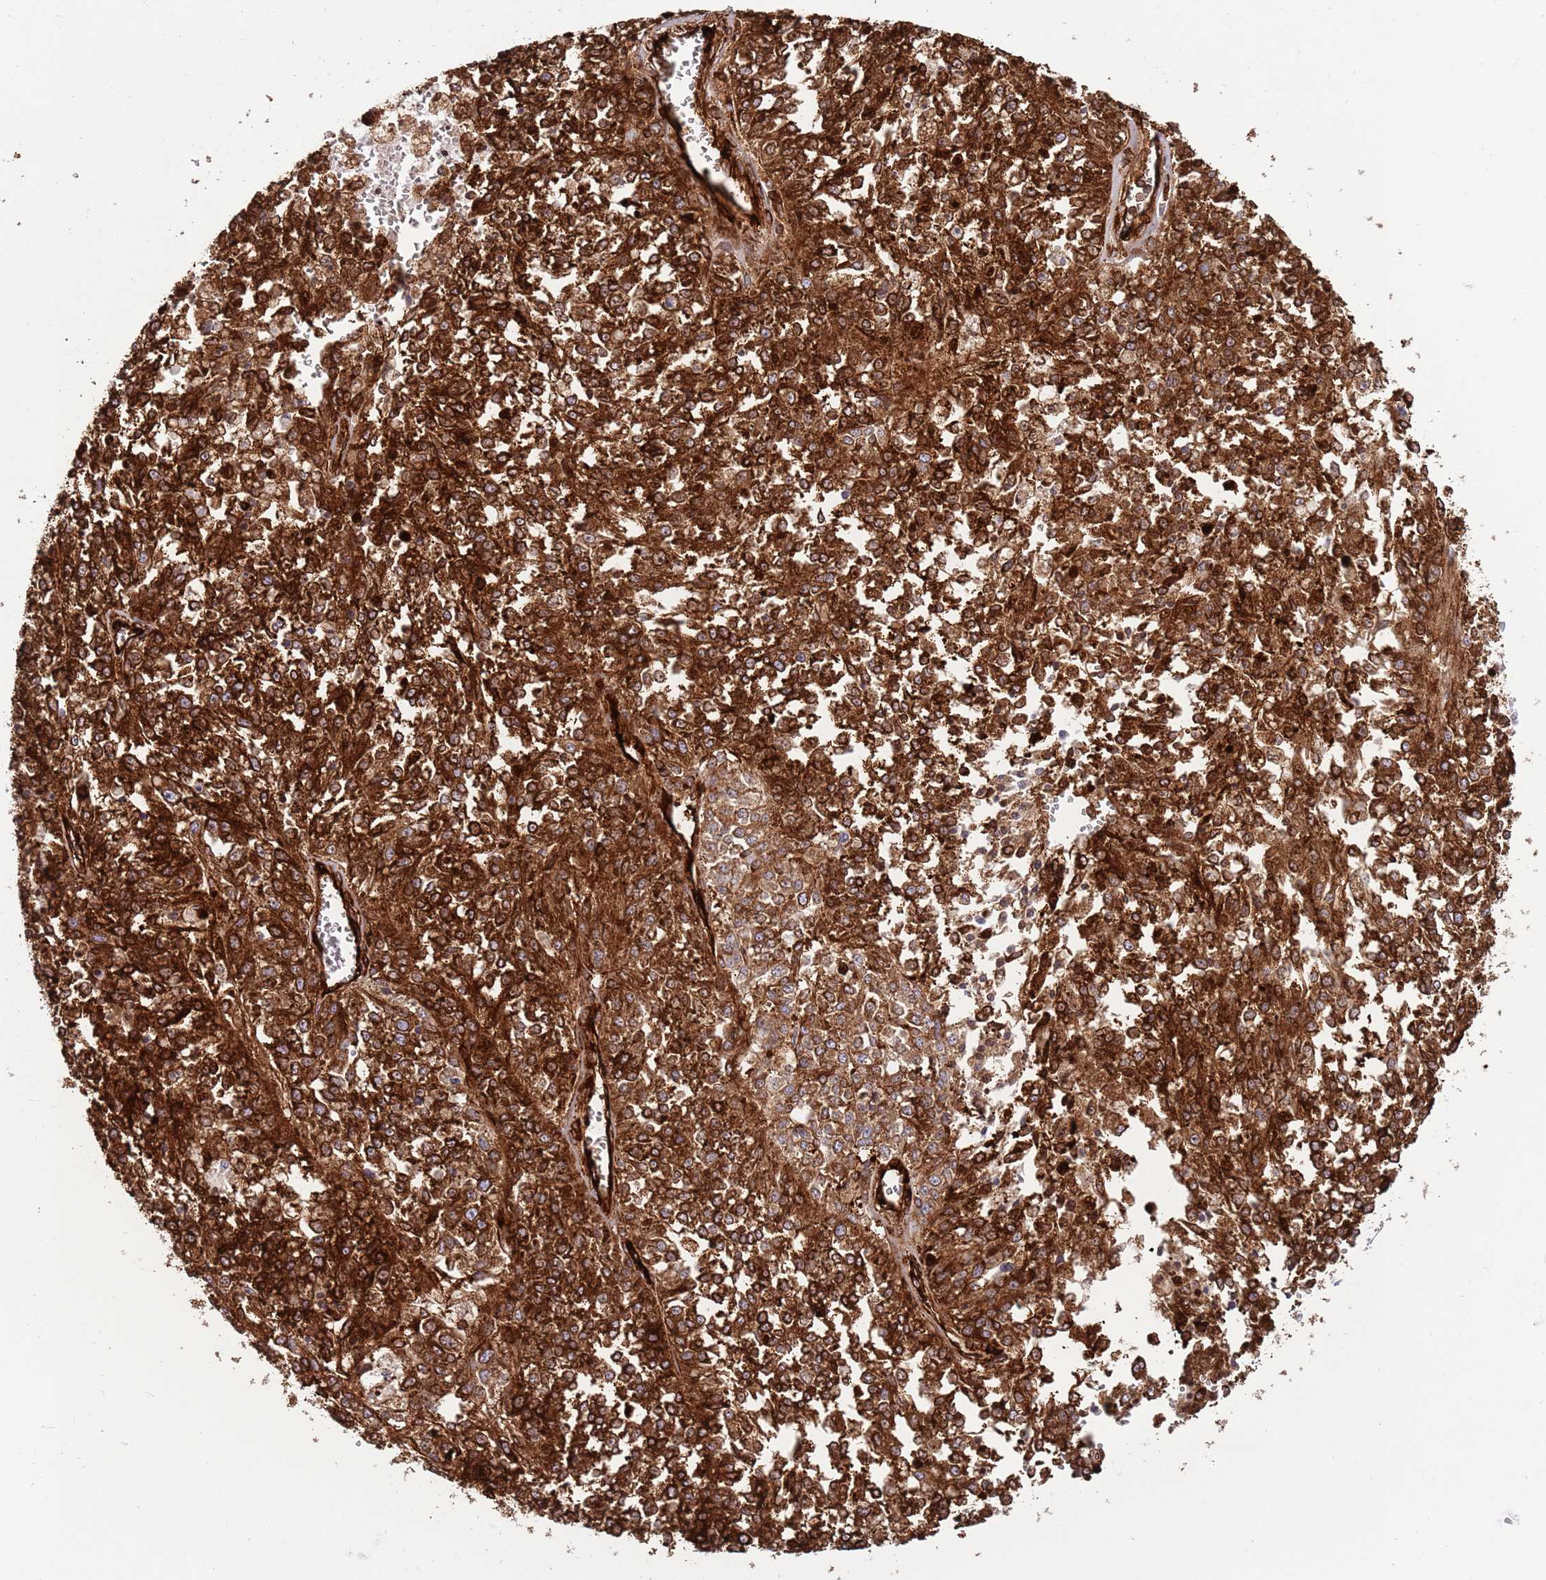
{"staining": {"intensity": "strong", "quantity": ">75%", "location": "cytoplasmic/membranous"}, "tissue": "melanoma", "cell_type": "Tumor cells", "image_type": "cancer", "snomed": [{"axis": "morphology", "description": "Malignant melanoma, NOS"}, {"axis": "topography", "description": "Skin"}], "caption": "Tumor cells demonstrate strong cytoplasmic/membranous positivity in about >75% of cells in melanoma.", "gene": "KBTBD7", "patient": {"sex": "female", "age": 64}}